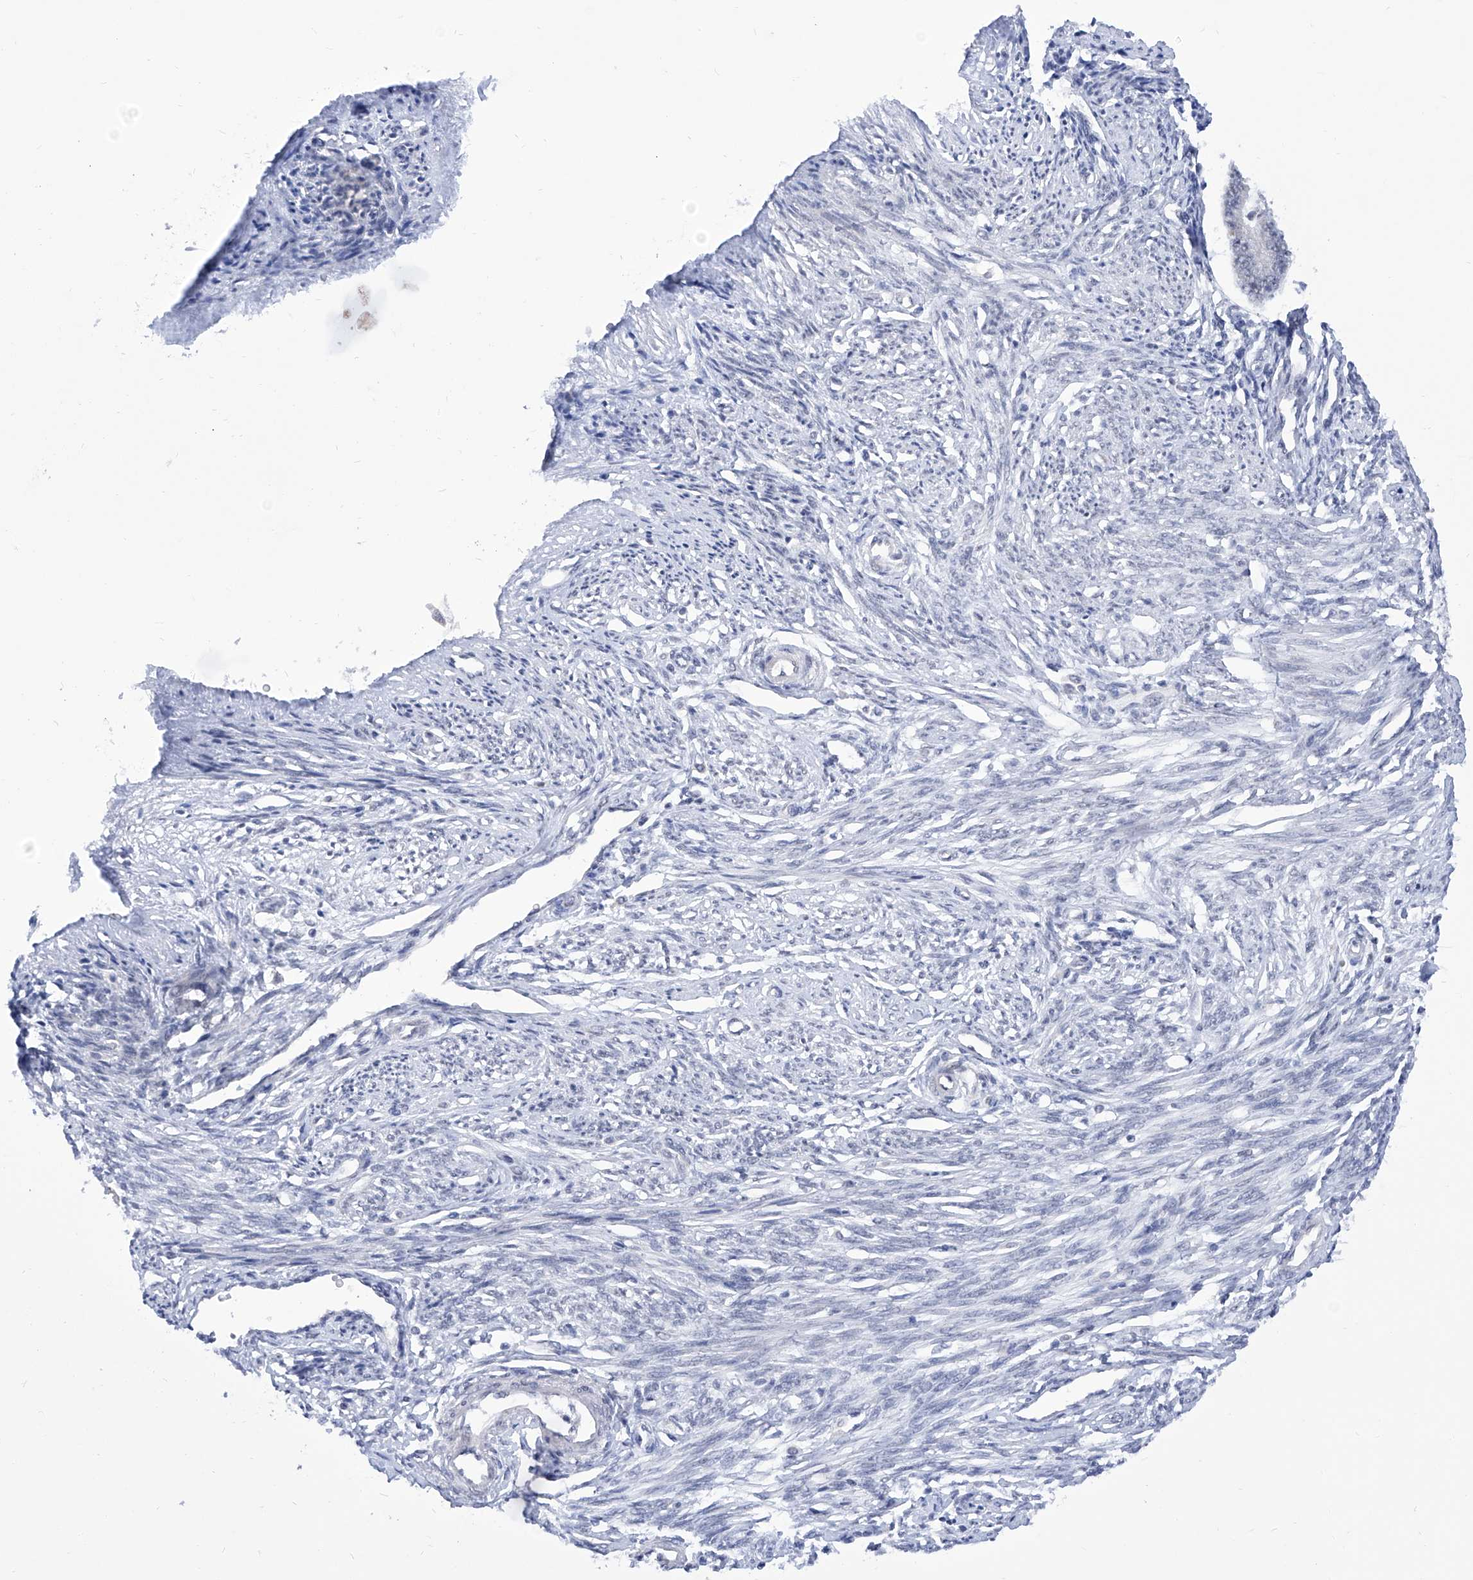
{"staining": {"intensity": "negative", "quantity": "none", "location": "none"}, "tissue": "endometrium", "cell_type": "Cells in endometrial stroma", "image_type": "normal", "snomed": [{"axis": "morphology", "description": "Normal tissue, NOS"}, {"axis": "topography", "description": "Endometrium"}], "caption": "Cells in endometrial stroma show no significant expression in unremarkable endometrium.", "gene": "SART1", "patient": {"sex": "female", "age": 56}}